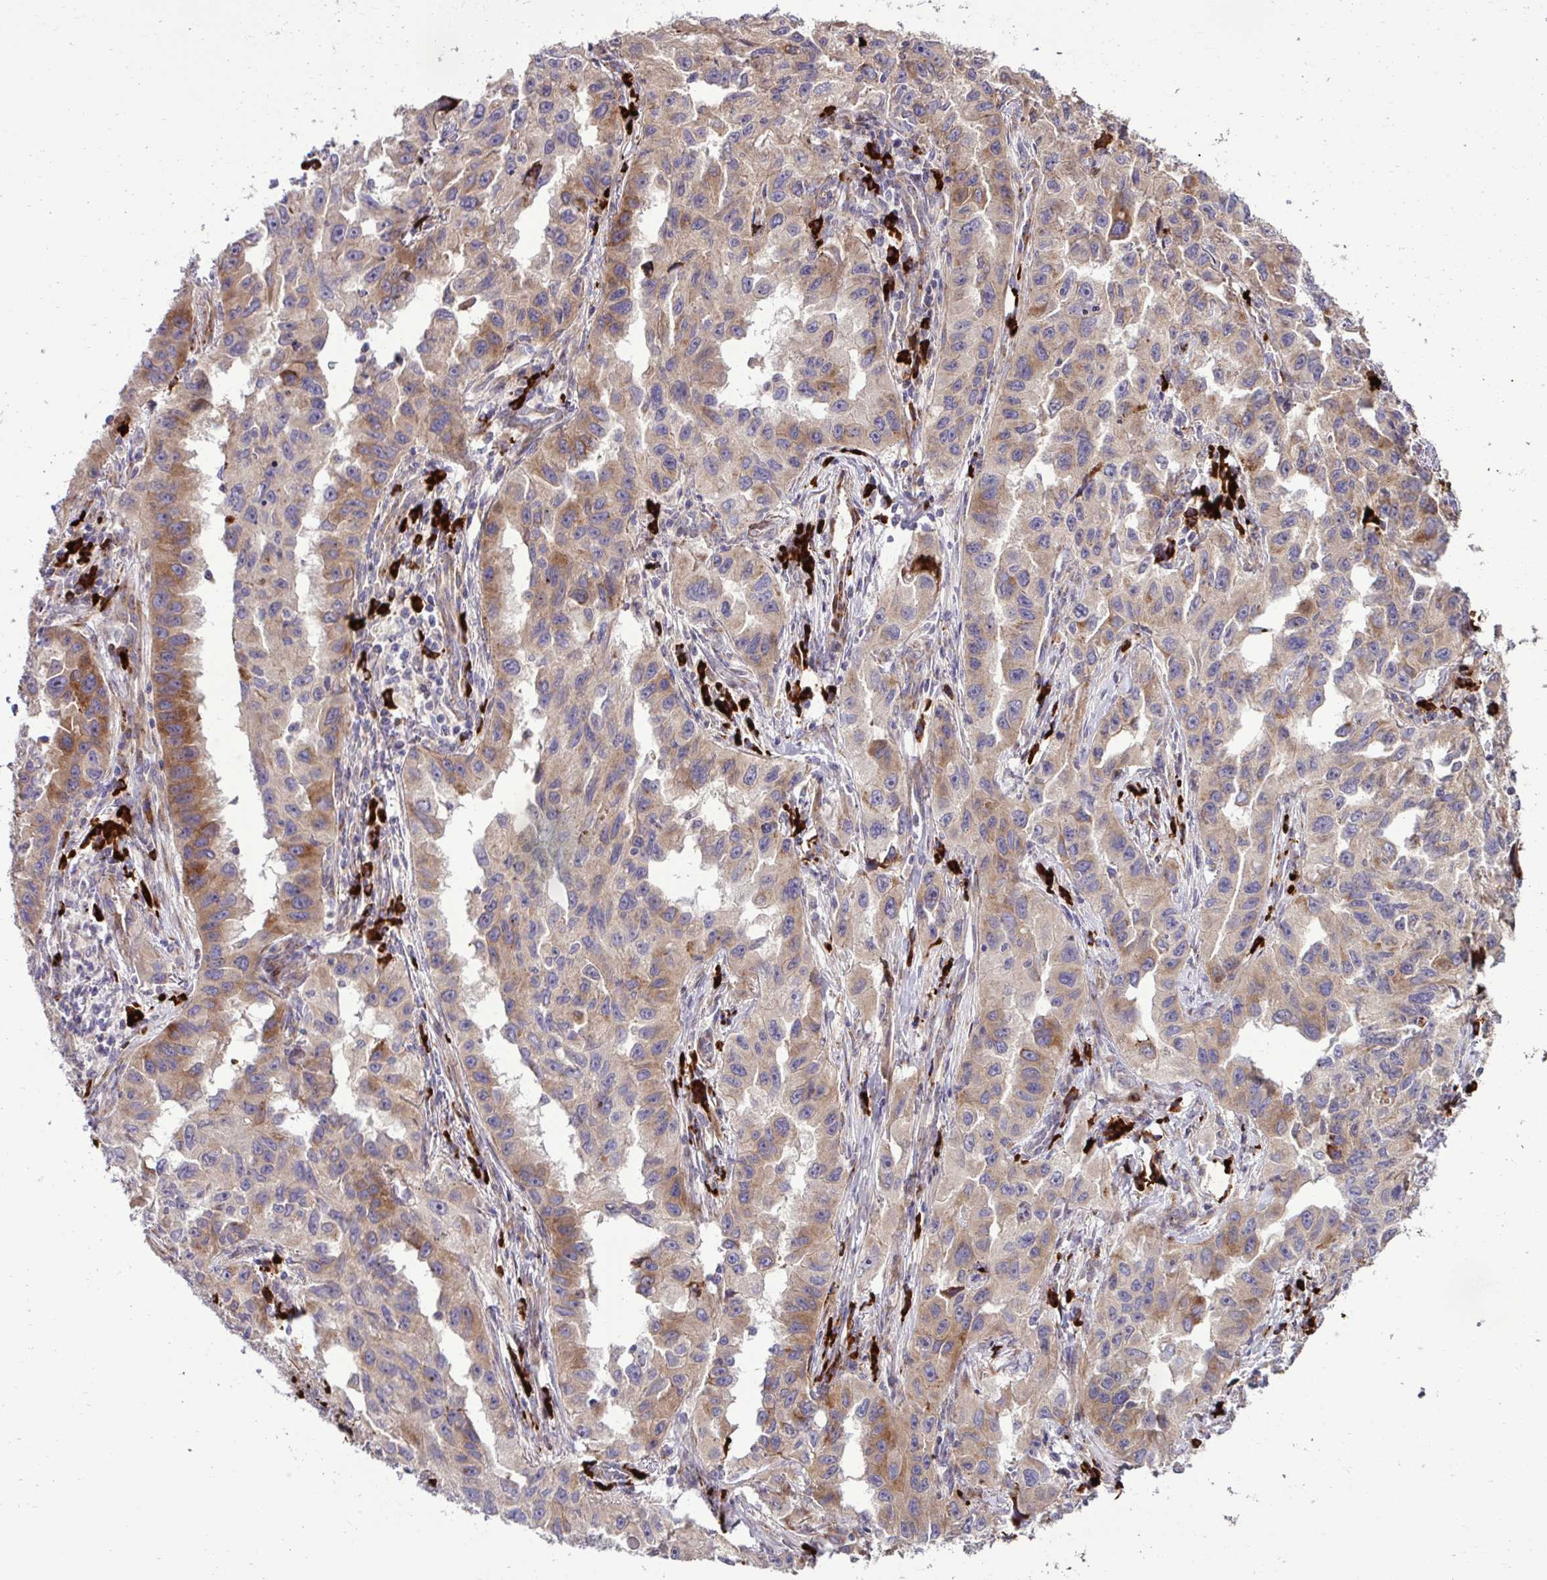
{"staining": {"intensity": "moderate", "quantity": ">75%", "location": "cytoplasmic/membranous"}, "tissue": "lung cancer", "cell_type": "Tumor cells", "image_type": "cancer", "snomed": [{"axis": "morphology", "description": "Adenocarcinoma, NOS"}, {"axis": "topography", "description": "Lung"}], "caption": "This histopathology image displays IHC staining of lung adenocarcinoma, with medium moderate cytoplasmic/membranous positivity in about >75% of tumor cells.", "gene": "LIMS1", "patient": {"sex": "female", "age": 73}}